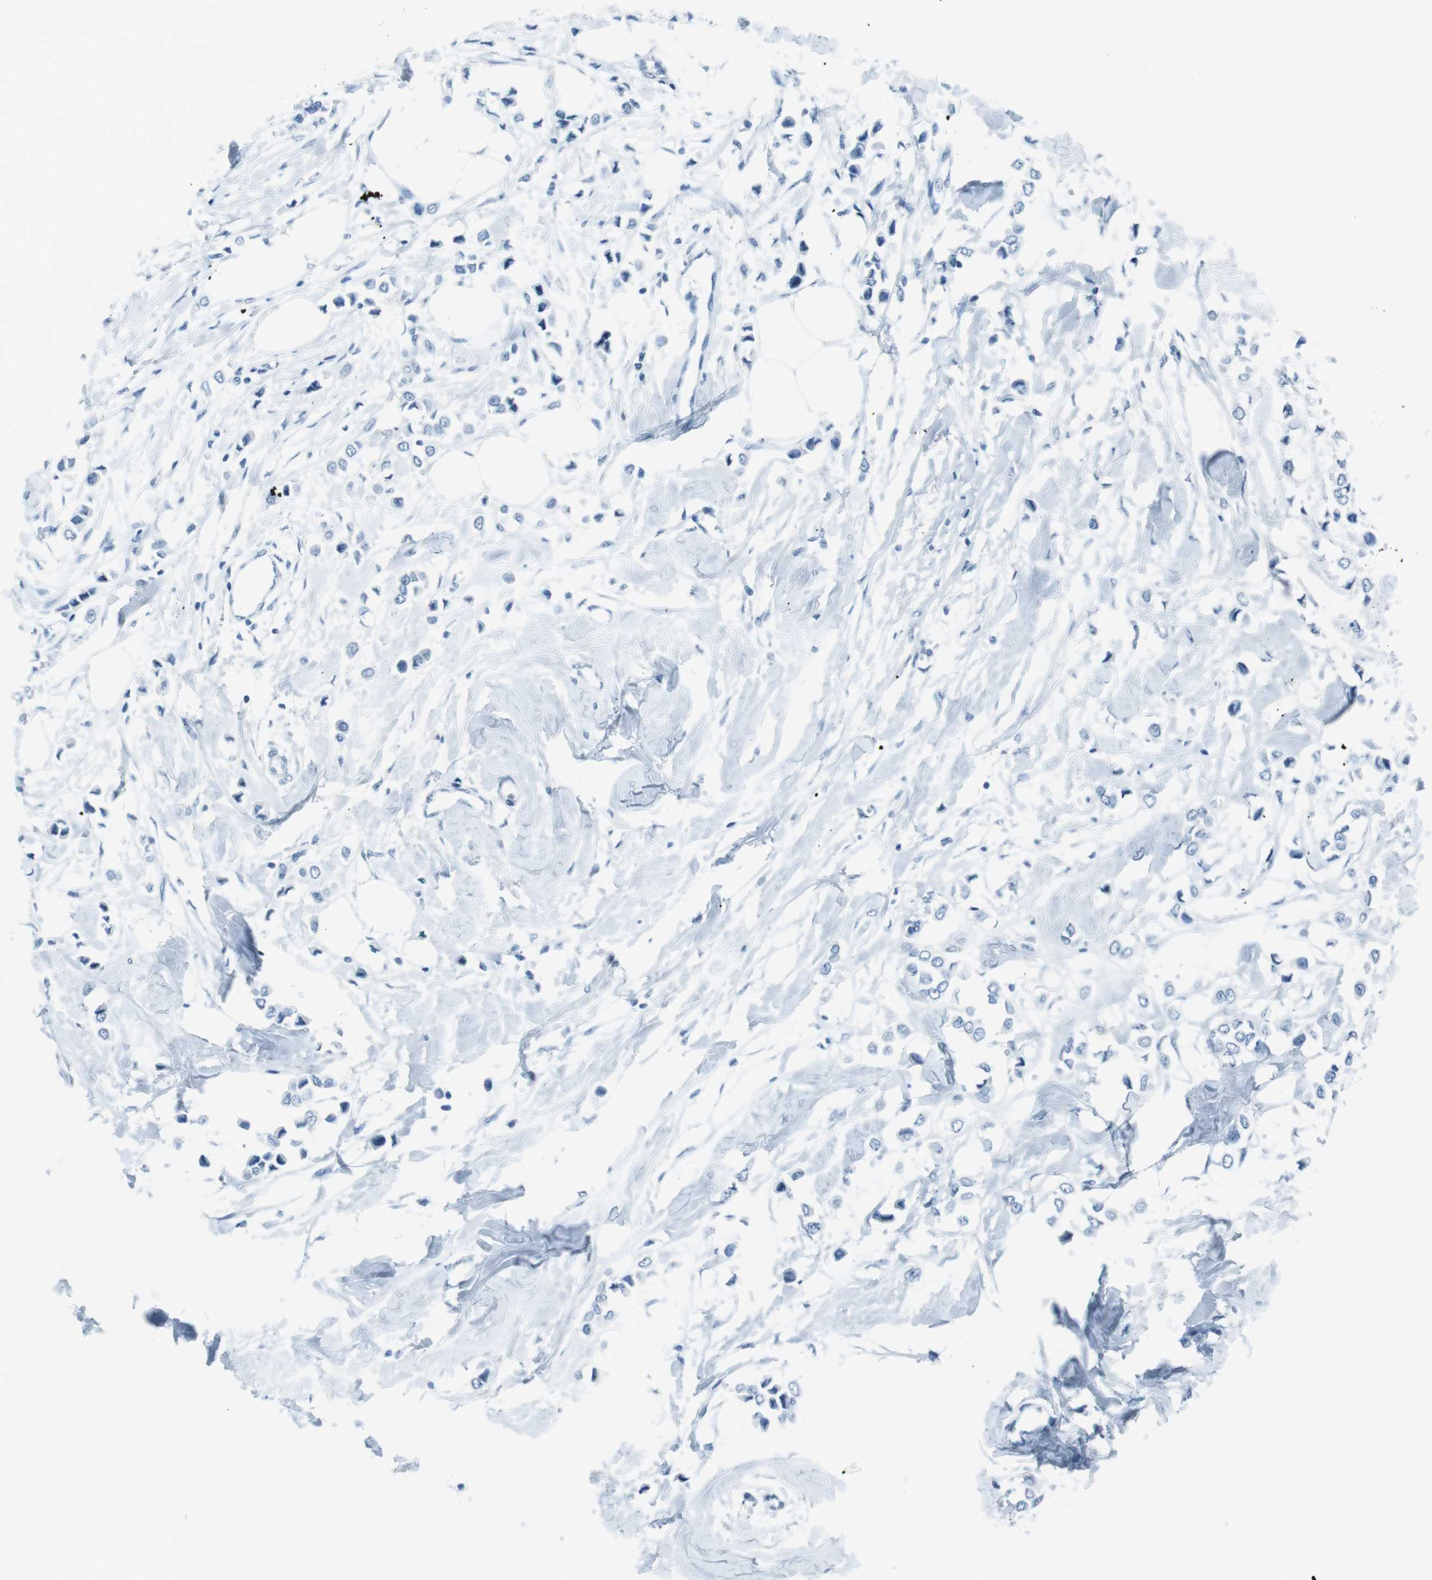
{"staining": {"intensity": "negative", "quantity": "none", "location": "none"}, "tissue": "breast cancer", "cell_type": "Tumor cells", "image_type": "cancer", "snomed": [{"axis": "morphology", "description": "Lobular carcinoma"}, {"axis": "topography", "description": "Breast"}], "caption": "This is a histopathology image of immunohistochemistry staining of lobular carcinoma (breast), which shows no positivity in tumor cells. Nuclei are stained in blue.", "gene": "TMEM207", "patient": {"sex": "female", "age": 51}}